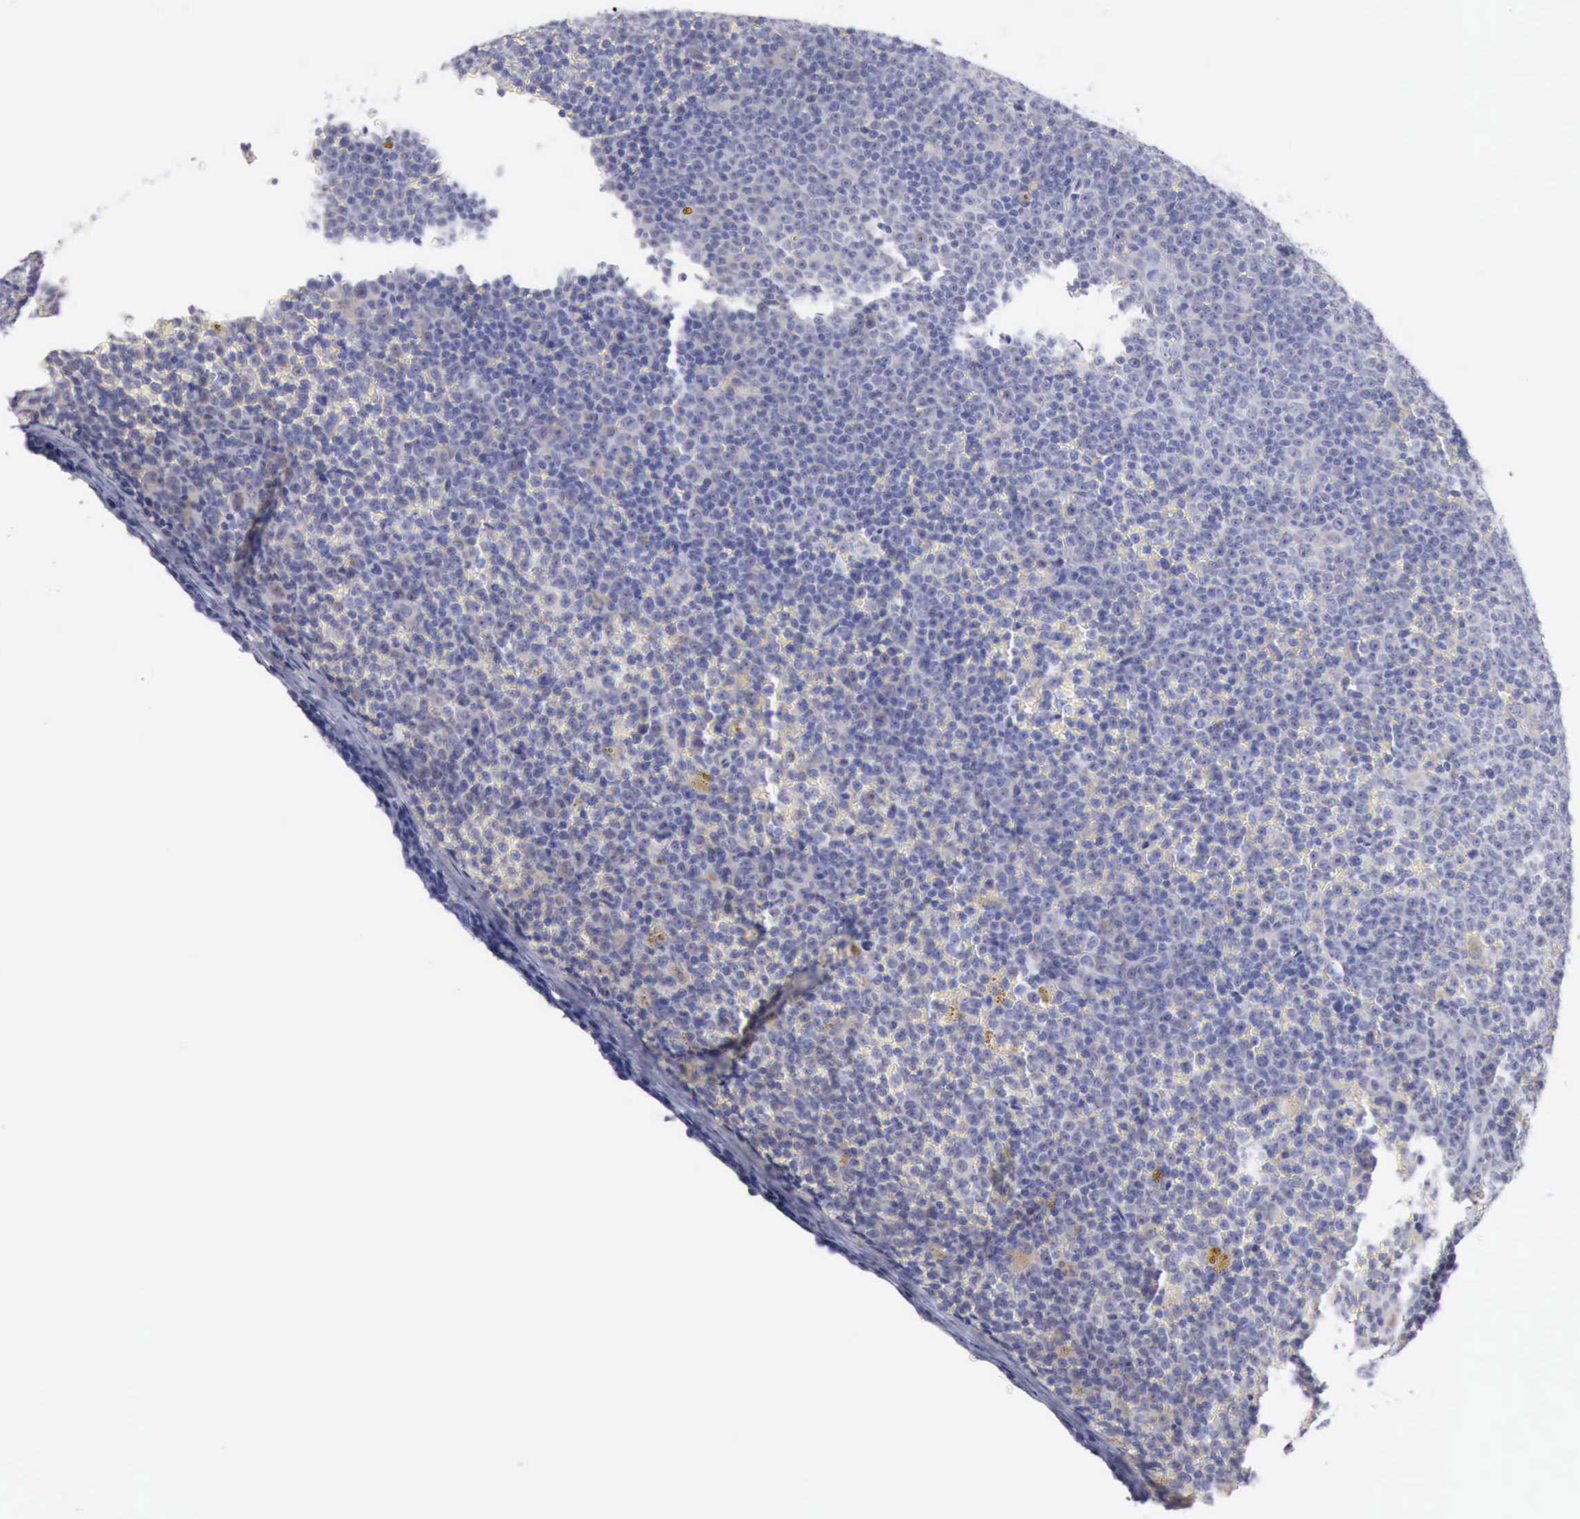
{"staining": {"intensity": "negative", "quantity": "none", "location": "none"}, "tissue": "lymphoma", "cell_type": "Tumor cells", "image_type": "cancer", "snomed": [{"axis": "morphology", "description": "Malignant lymphoma, non-Hodgkin's type, Low grade"}, {"axis": "topography", "description": "Lymph node"}], "caption": "Malignant lymphoma, non-Hodgkin's type (low-grade) stained for a protein using immunohistochemistry (IHC) demonstrates no staining tumor cells.", "gene": "ANGEL1", "patient": {"sex": "male", "age": 50}}